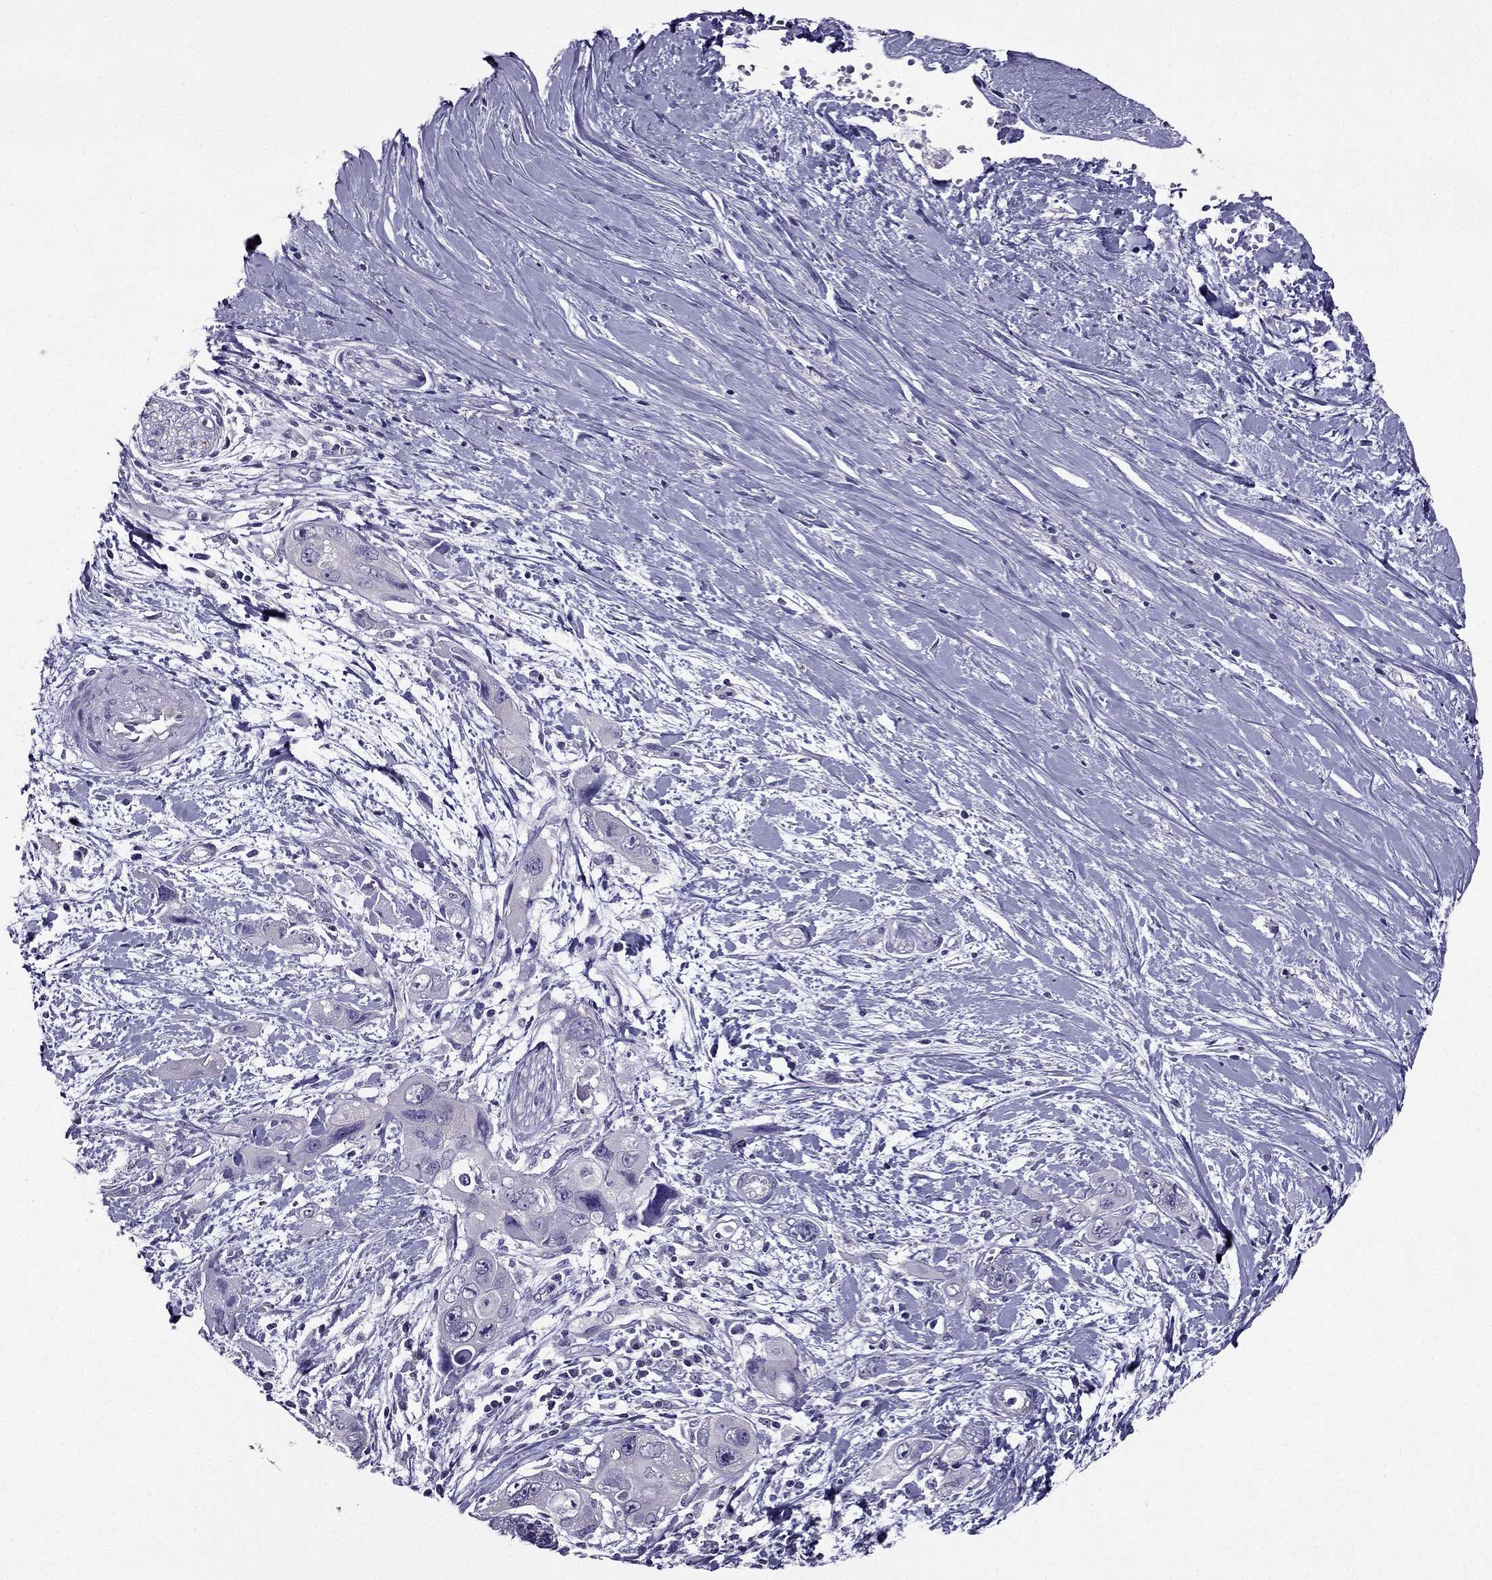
{"staining": {"intensity": "negative", "quantity": "none", "location": "none"}, "tissue": "pancreatic cancer", "cell_type": "Tumor cells", "image_type": "cancer", "snomed": [{"axis": "morphology", "description": "Adenocarcinoma, NOS"}, {"axis": "topography", "description": "Pancreas"}], "caption": "The histopathology image reveals no staining of tumor cells in pancreatic cancer.", "gene": "AAK1", "patient": {"sex": "male", "age": 47}}